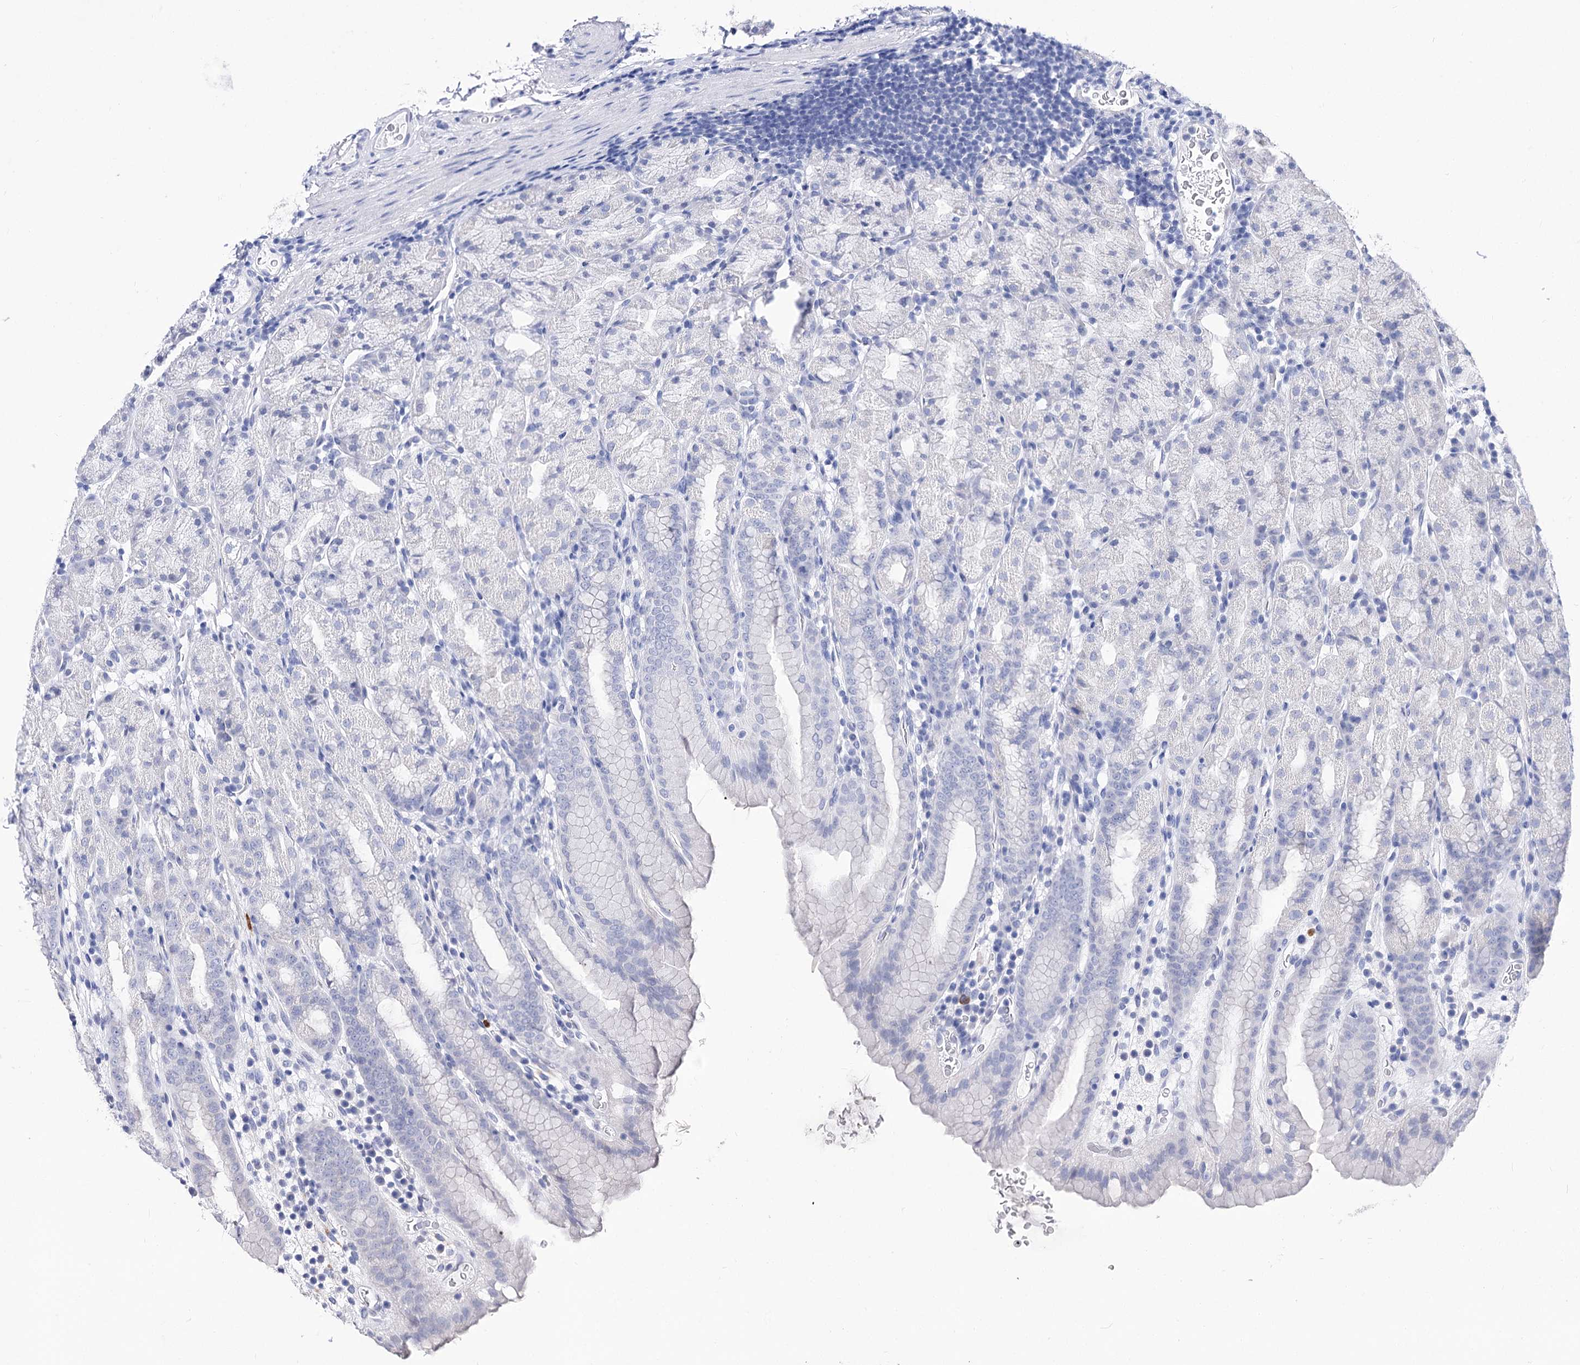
{"staining": {"intensity": "negative", "quantity": "none", "location": "none"}, "tissue": "stomach", "cell_type": "Glandular cells", "image_type": "normal", "snomed": [{"axis": "morphology", "description": "Normal tissue, NOS"}, {"axis": "topography", "description": "Stomach, upper"}], "caption": "A high-resolution micrograph shows immunohistochemistry (IHC) staining of unremarkable stomach, which reveals no significant positivity in glandular cells. The staining is performed using DAB (3,3'-diaminobenzidine) brown chromogen with nuclei counter-stained in using hematoxylin.", "gene": "TMEM201", "patient": {"sex": "male", "age": 68}}